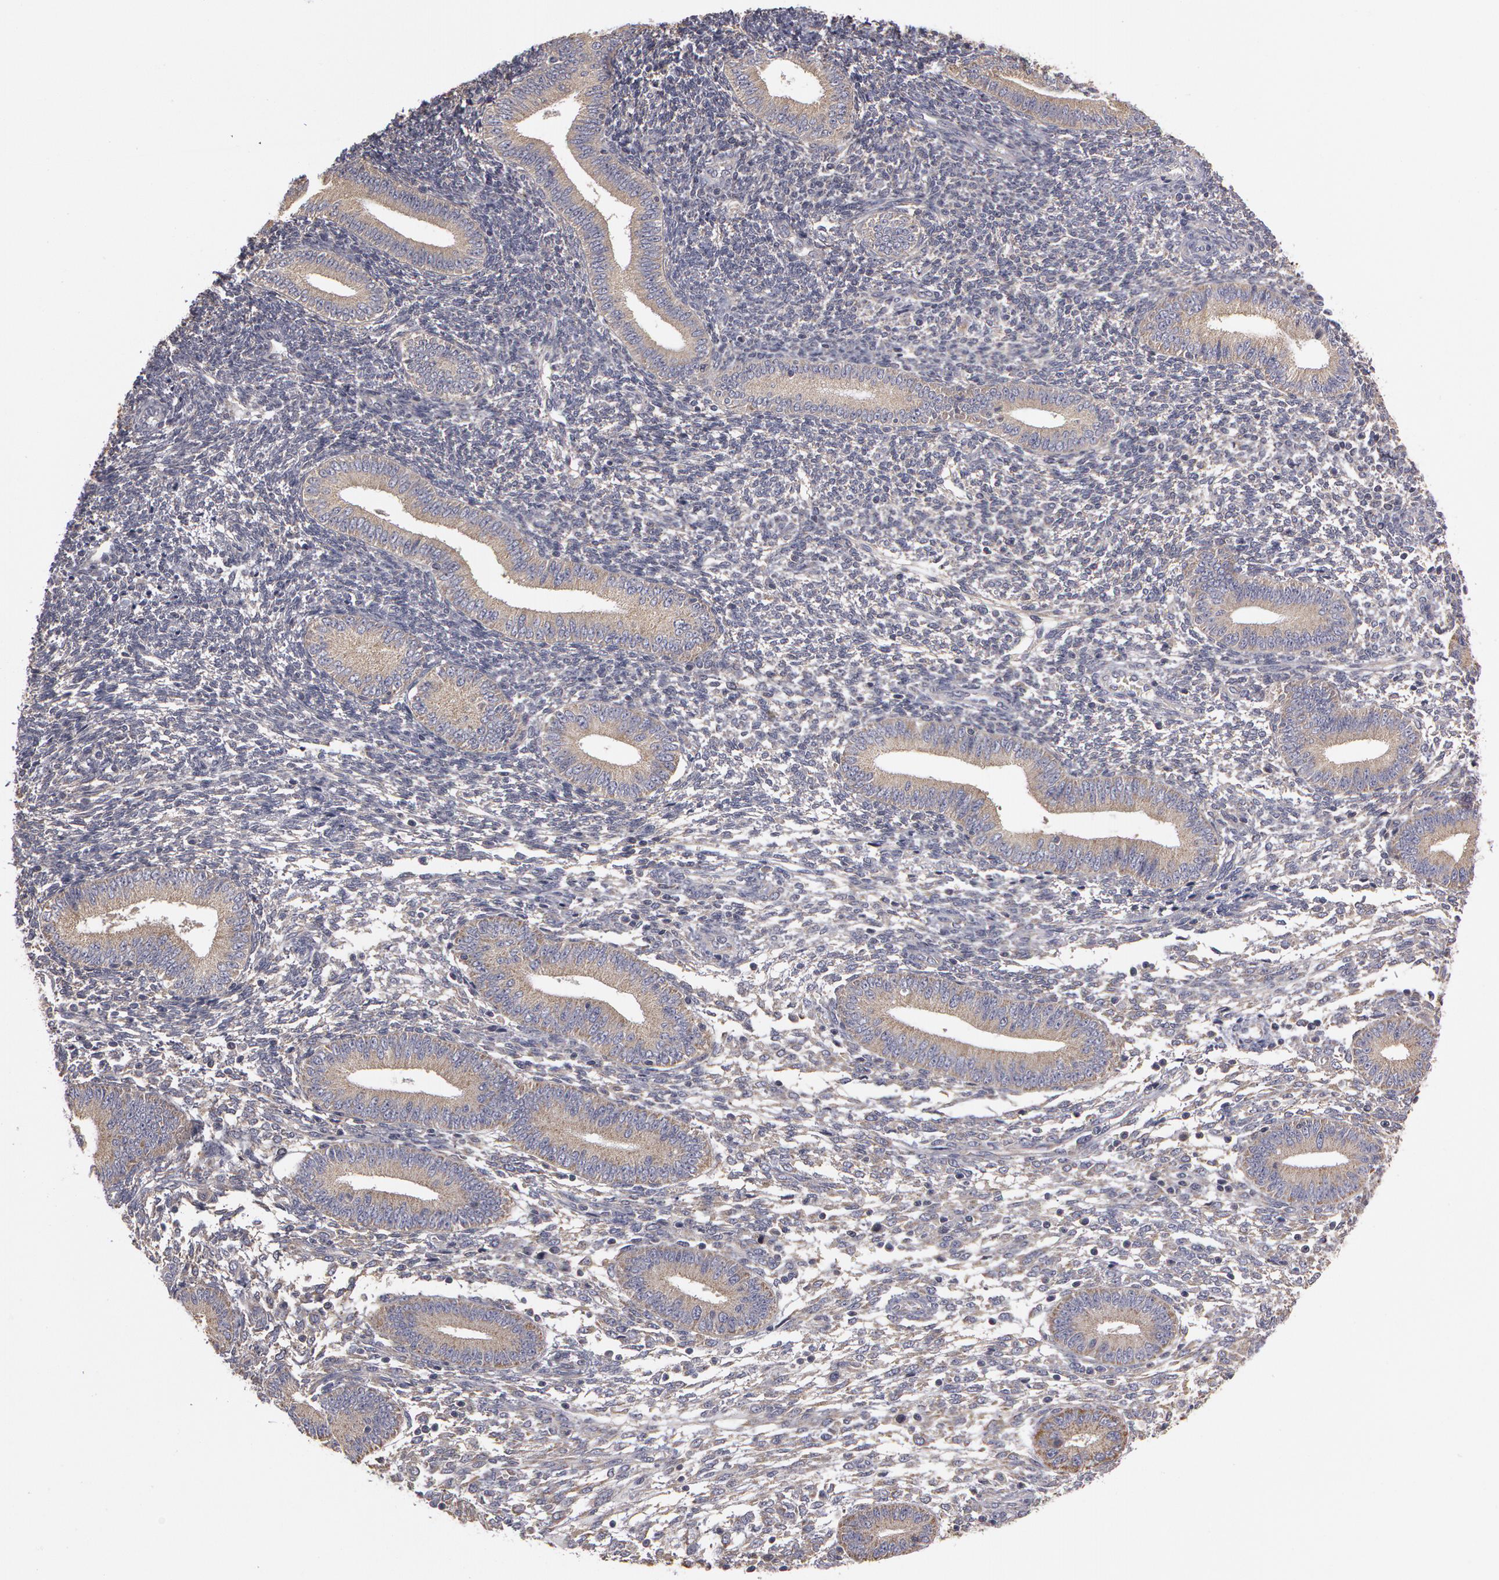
{"staining": {"intensity": "negative", "quantity": "none", "location": "none"}, "tissue": "endometrium", "cell_type": "Cells in endometrial stroma", "image_type": "normal", "snomed": [{"axis": "morphology", "description": "Normal tissue, NOS"}, {"axis": "topography", "description": "Endometrium"}], "caption": "An image of human endometrium is negative for staining in cells in endometrial stroma. Nuclei are stained in blue.", "gene": "NEK9", "patient": {"sex": "female", "age": 35}}